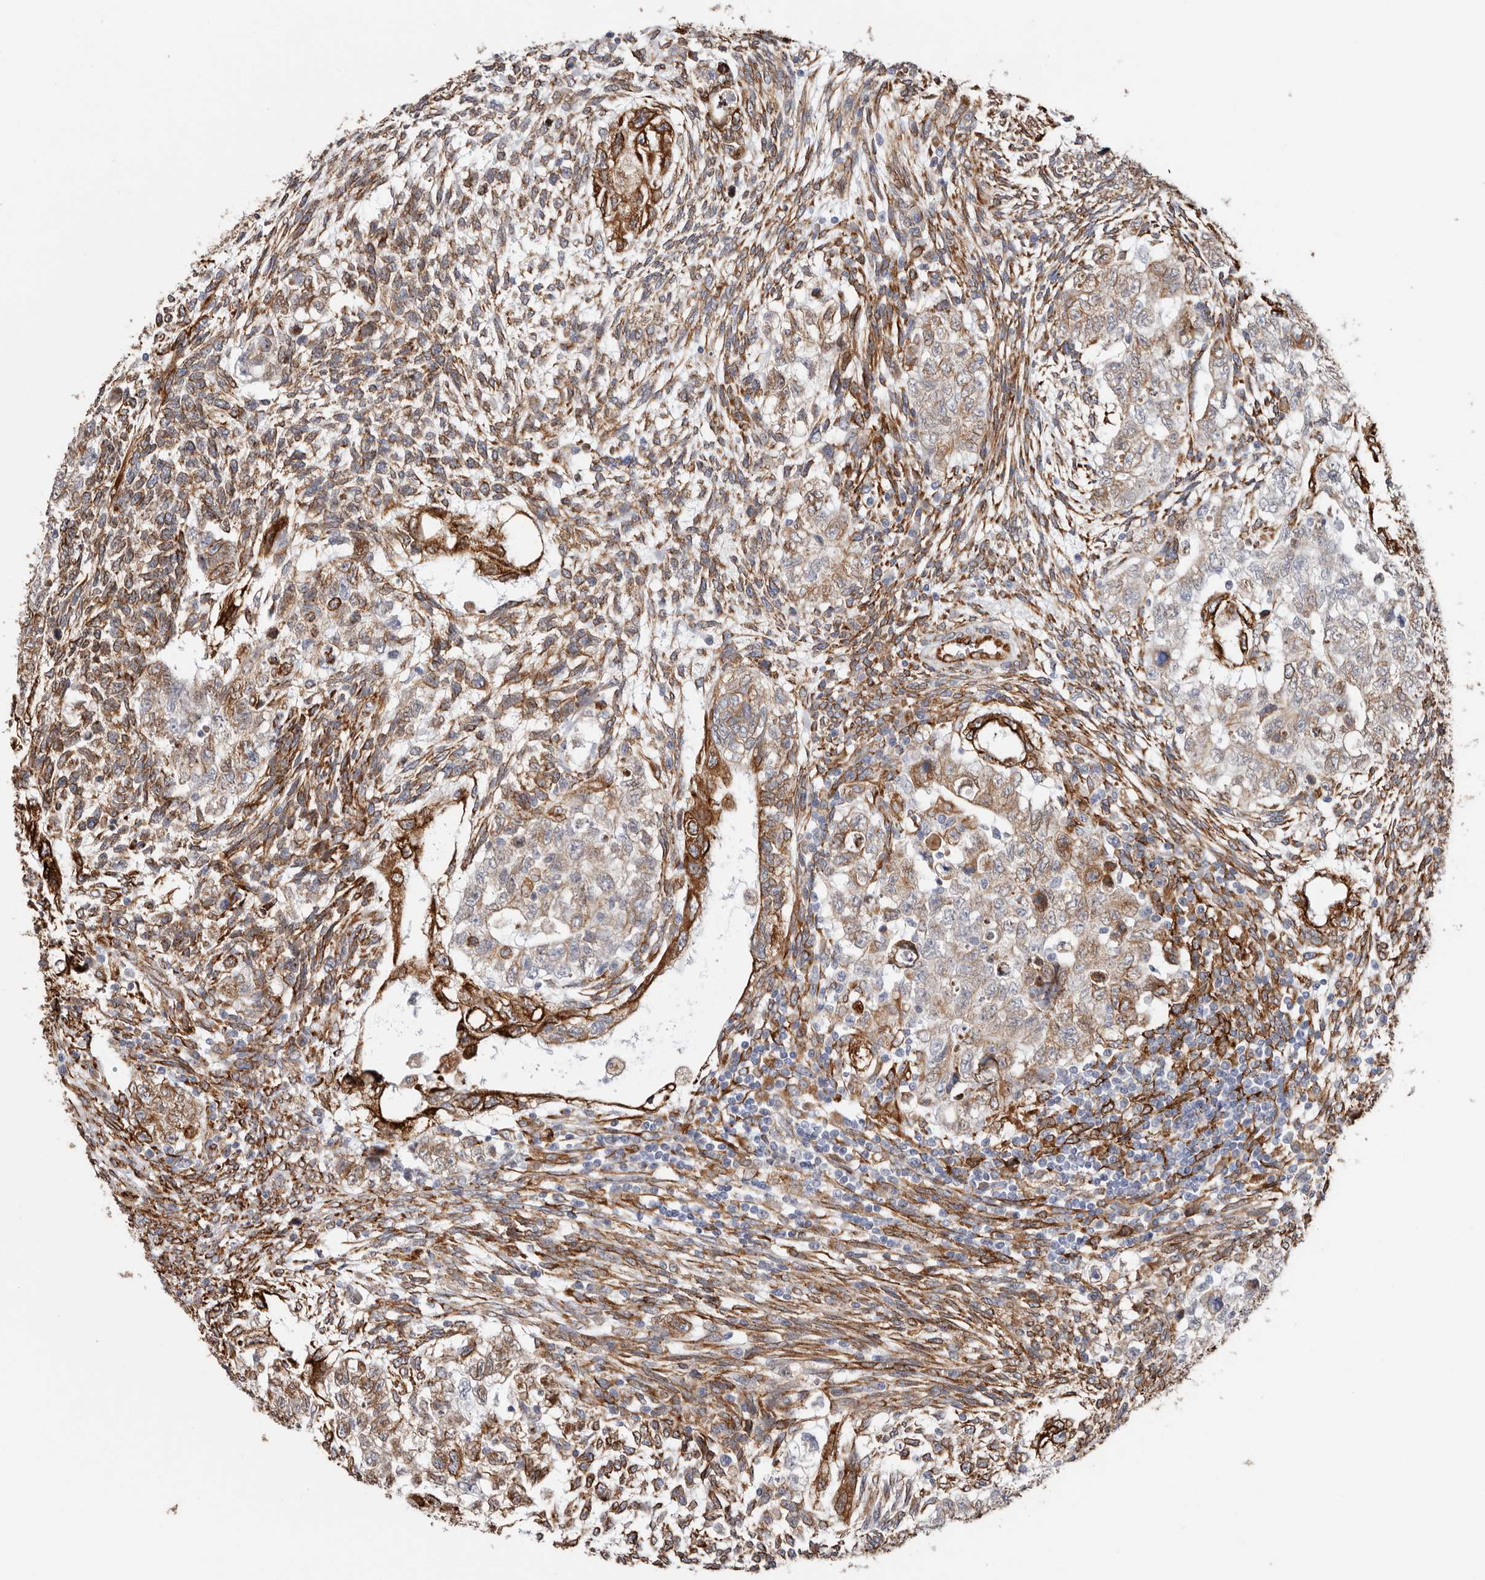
{"staining": {"intensity": "strong", "quantity": "25%-75%", "location": "cytoplasmic/membranous"}, "tissue": "testis cancer", "cell_type": "Tumor cells", "image_type": "cancer", "snomed": [{"axis": "morphology", "description": "Carcinoma, Embryonal, NOS"}, {"axis": "topography", "description": "Testis"}], "caption": "Testis embryonal carcinoma stained with a brown dye displays strong cytoplasmic/membranous positive positivity in approximately 25%-75% of tumor cells.", "gene": "SEMA3E", "patient": {"sex": "male", "age": 37}}